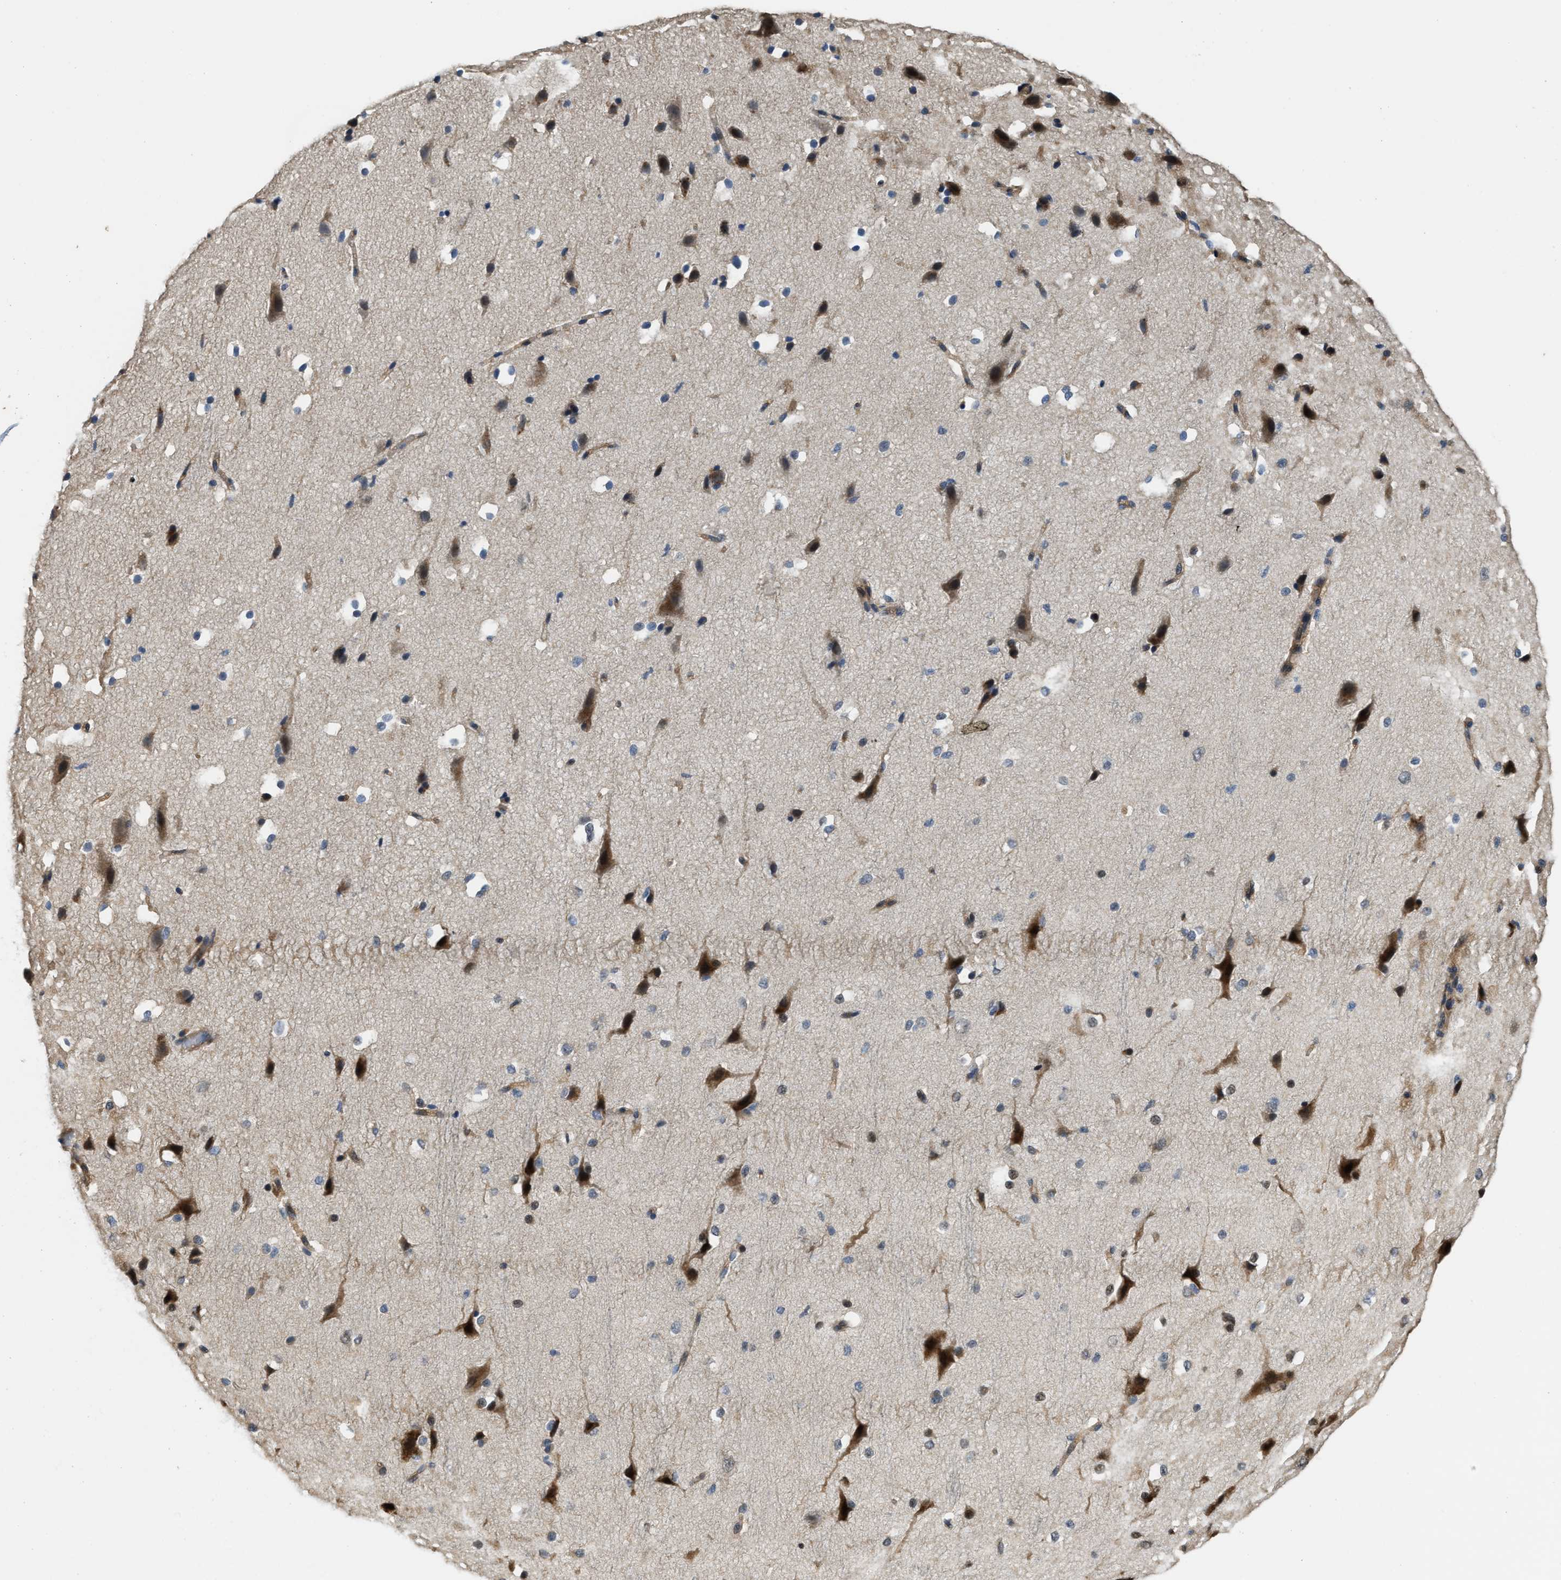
{"staining": {"intensity": "moderate", "quantity": "25%-75%", "location": "nuclear"}, "tissue": "cerebral cortex", "cell_type": "Endothelial cells", "image_type": "normal", "snomed": [{"axis": "morphology", "description": "Normal tissue, NOS"}, {"axis": "morphology", "description": "Developmental malformation"}, {"axis": "topography", "description": "Cerebral cortex"}], "caption": "This image shows immunohistochemistry (IHC) staining of unremarkable human cerebral cortex, with medium moderate nuclear positivity in about 25%-75% of endothelial cells.", "gene": "SERTAD2", "patient": {"sex": "female", "age": 30}}